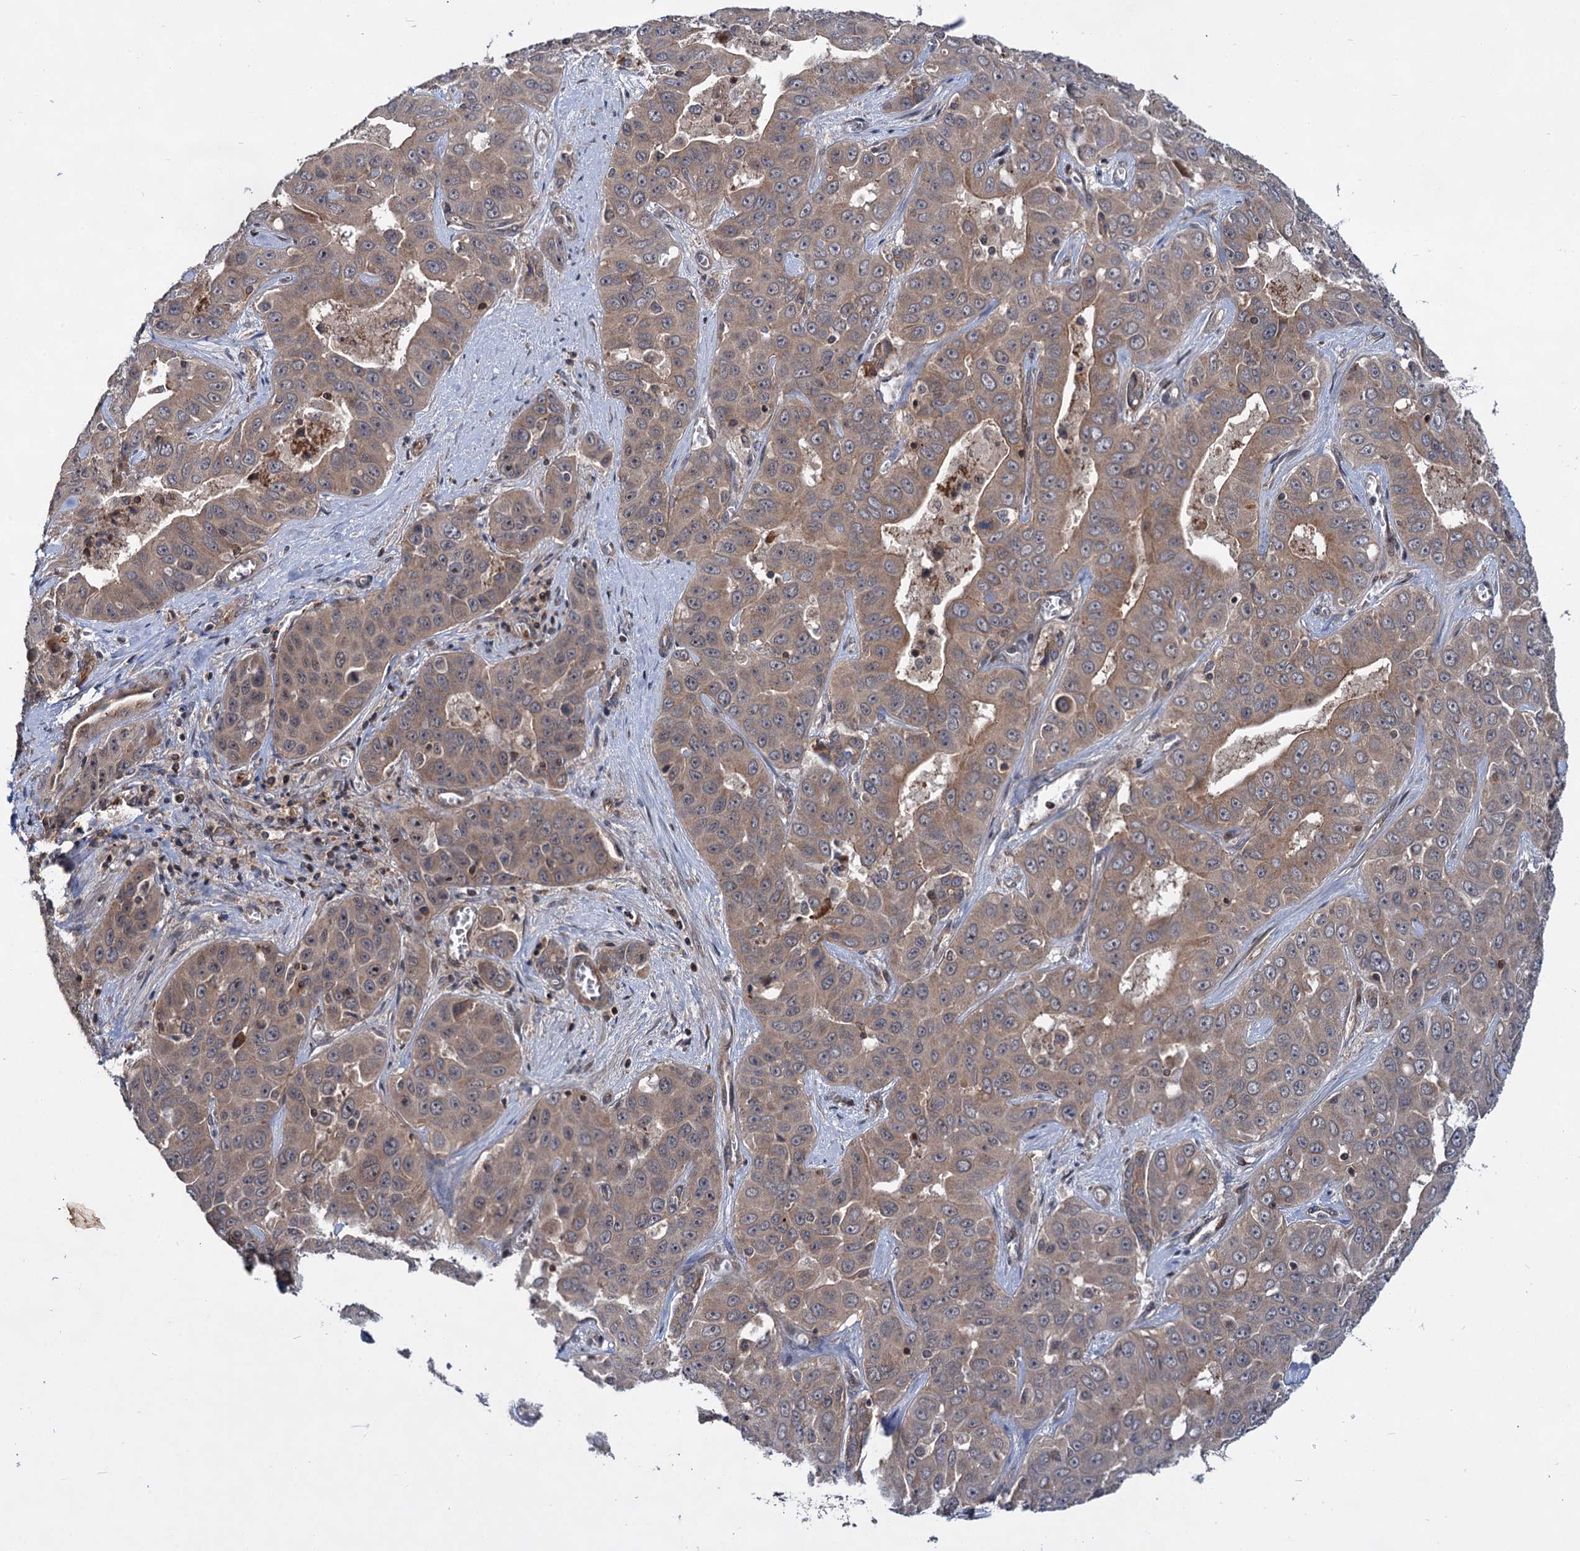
{"staining": {"intensity": "moderate", "quantity": ">75%", "location": "cytoplasmic/membranous"}, "tissue": "liver cancer", "cell_type": "Tumor cells", "image_type": "cancer", "snomed": [{"axis": "morphology", "description": "Cholangiocarcinoma"}, {"axis": "topography", "description": "Liver"}], "caption": "An image of human liver cholangiocarcinoma stained for a protein demonstrates moderate cytoplasmic/membranous brown staining in tumor cells. The protein of interest is stained brown, and the nuclei are stained in blue (DAB IHC with brightfield microscopy, high magnification).", "gene": "ABLIM1", "patient": {"sex": "female", "age": 52}}